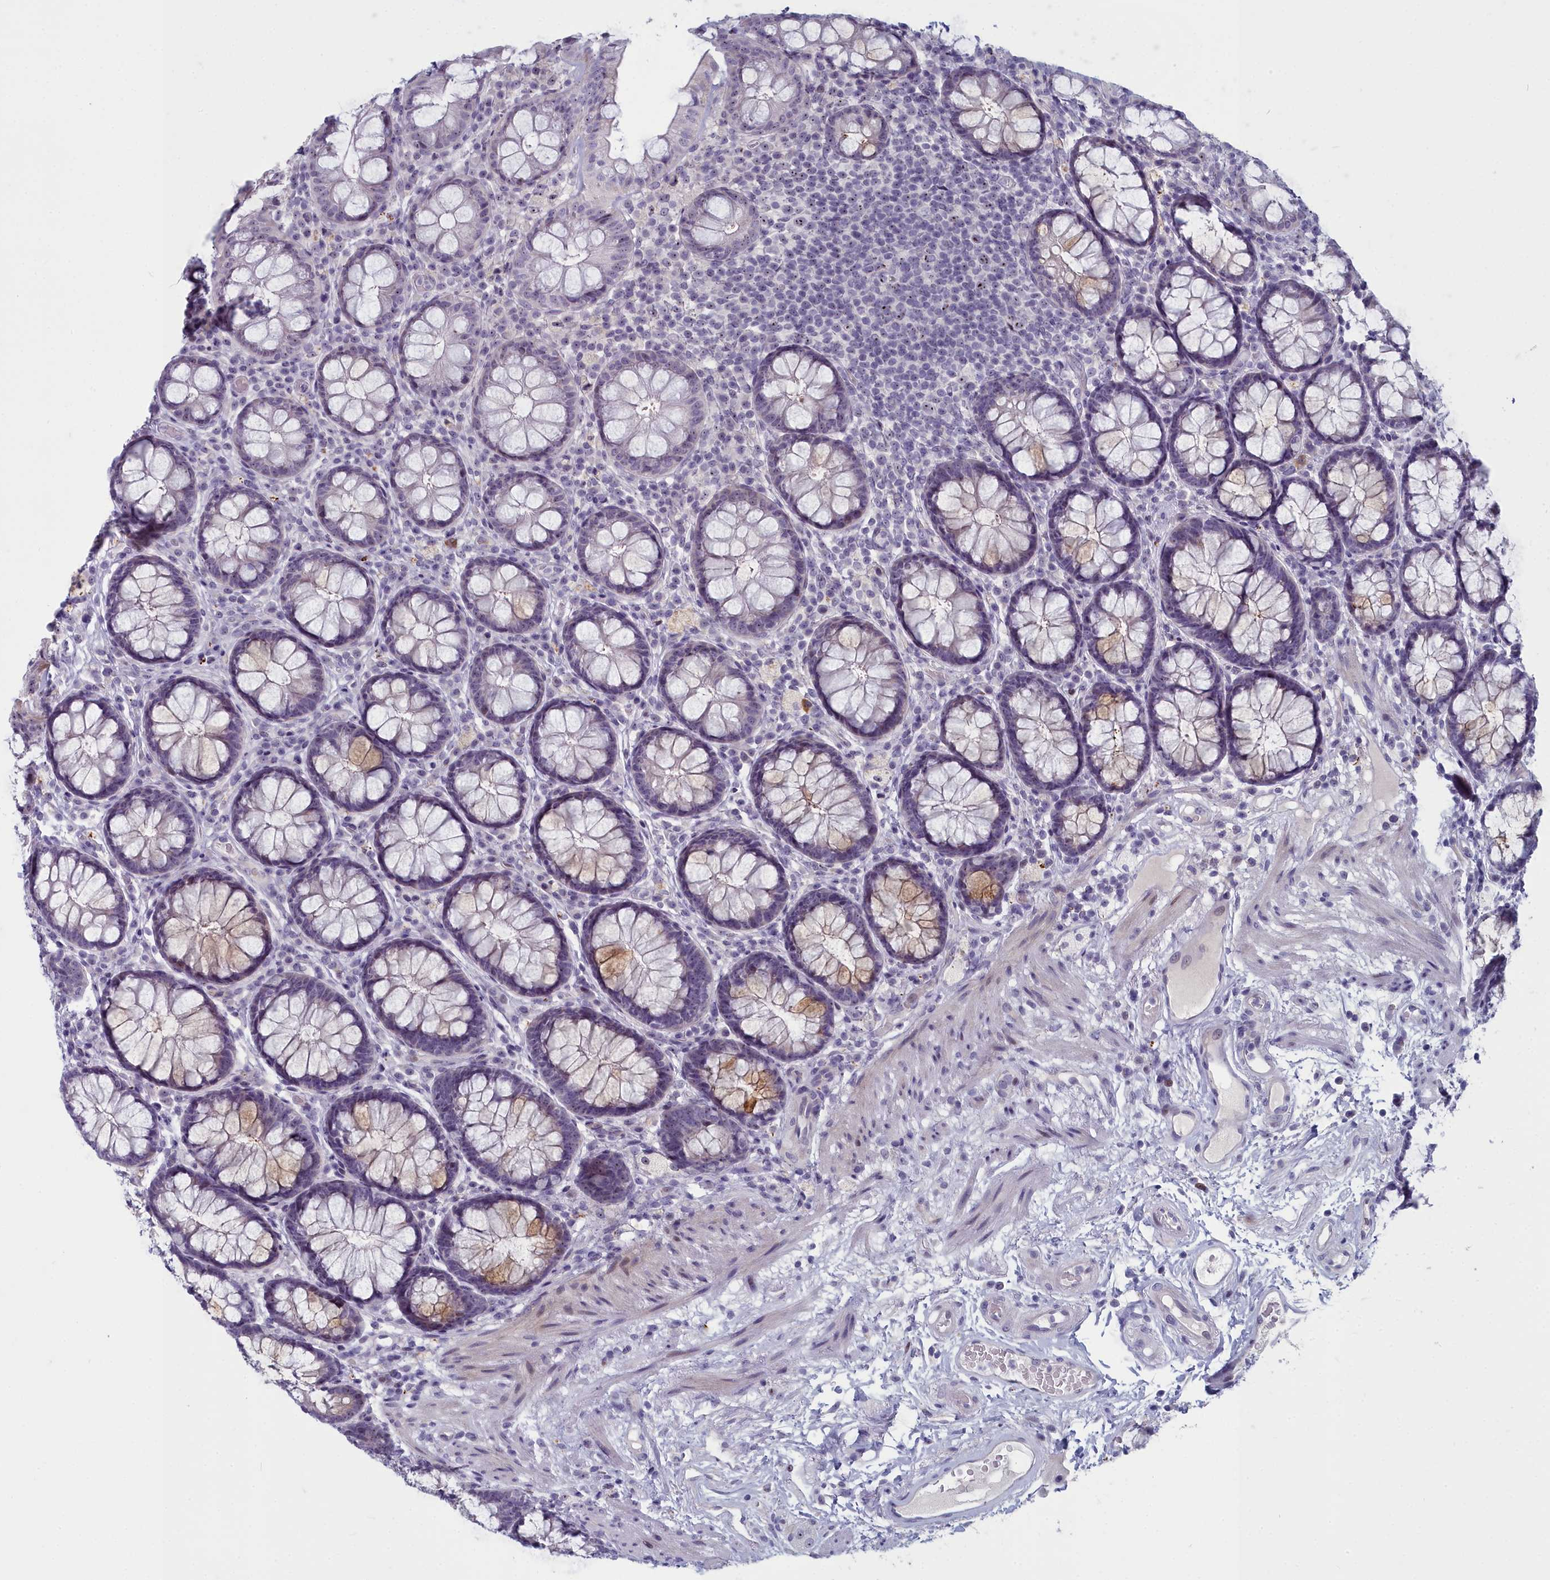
{"staining": {"intensity": "weak", "quantity": "25%-75%", "location": "nuclear"}, "tissue": "rectum", "cell_type": "Glandular cells", "image_type": "normal", "snomed": [{"axis": "morphology", "description": "Normal tissue, NOS"}, {"axis": "topography", "description": "Rectum"}], "caption": "IHC micrograph of benign rectum: human rectum stained using immunohistochemistry (IHC) exhibits low levels of weak protein expression localized specifically in the nuclear of glandular cells, appearing as a nuclear brown color.", "gene": "INSYN2A", "patient": {"sex": "male", "age": 83}}